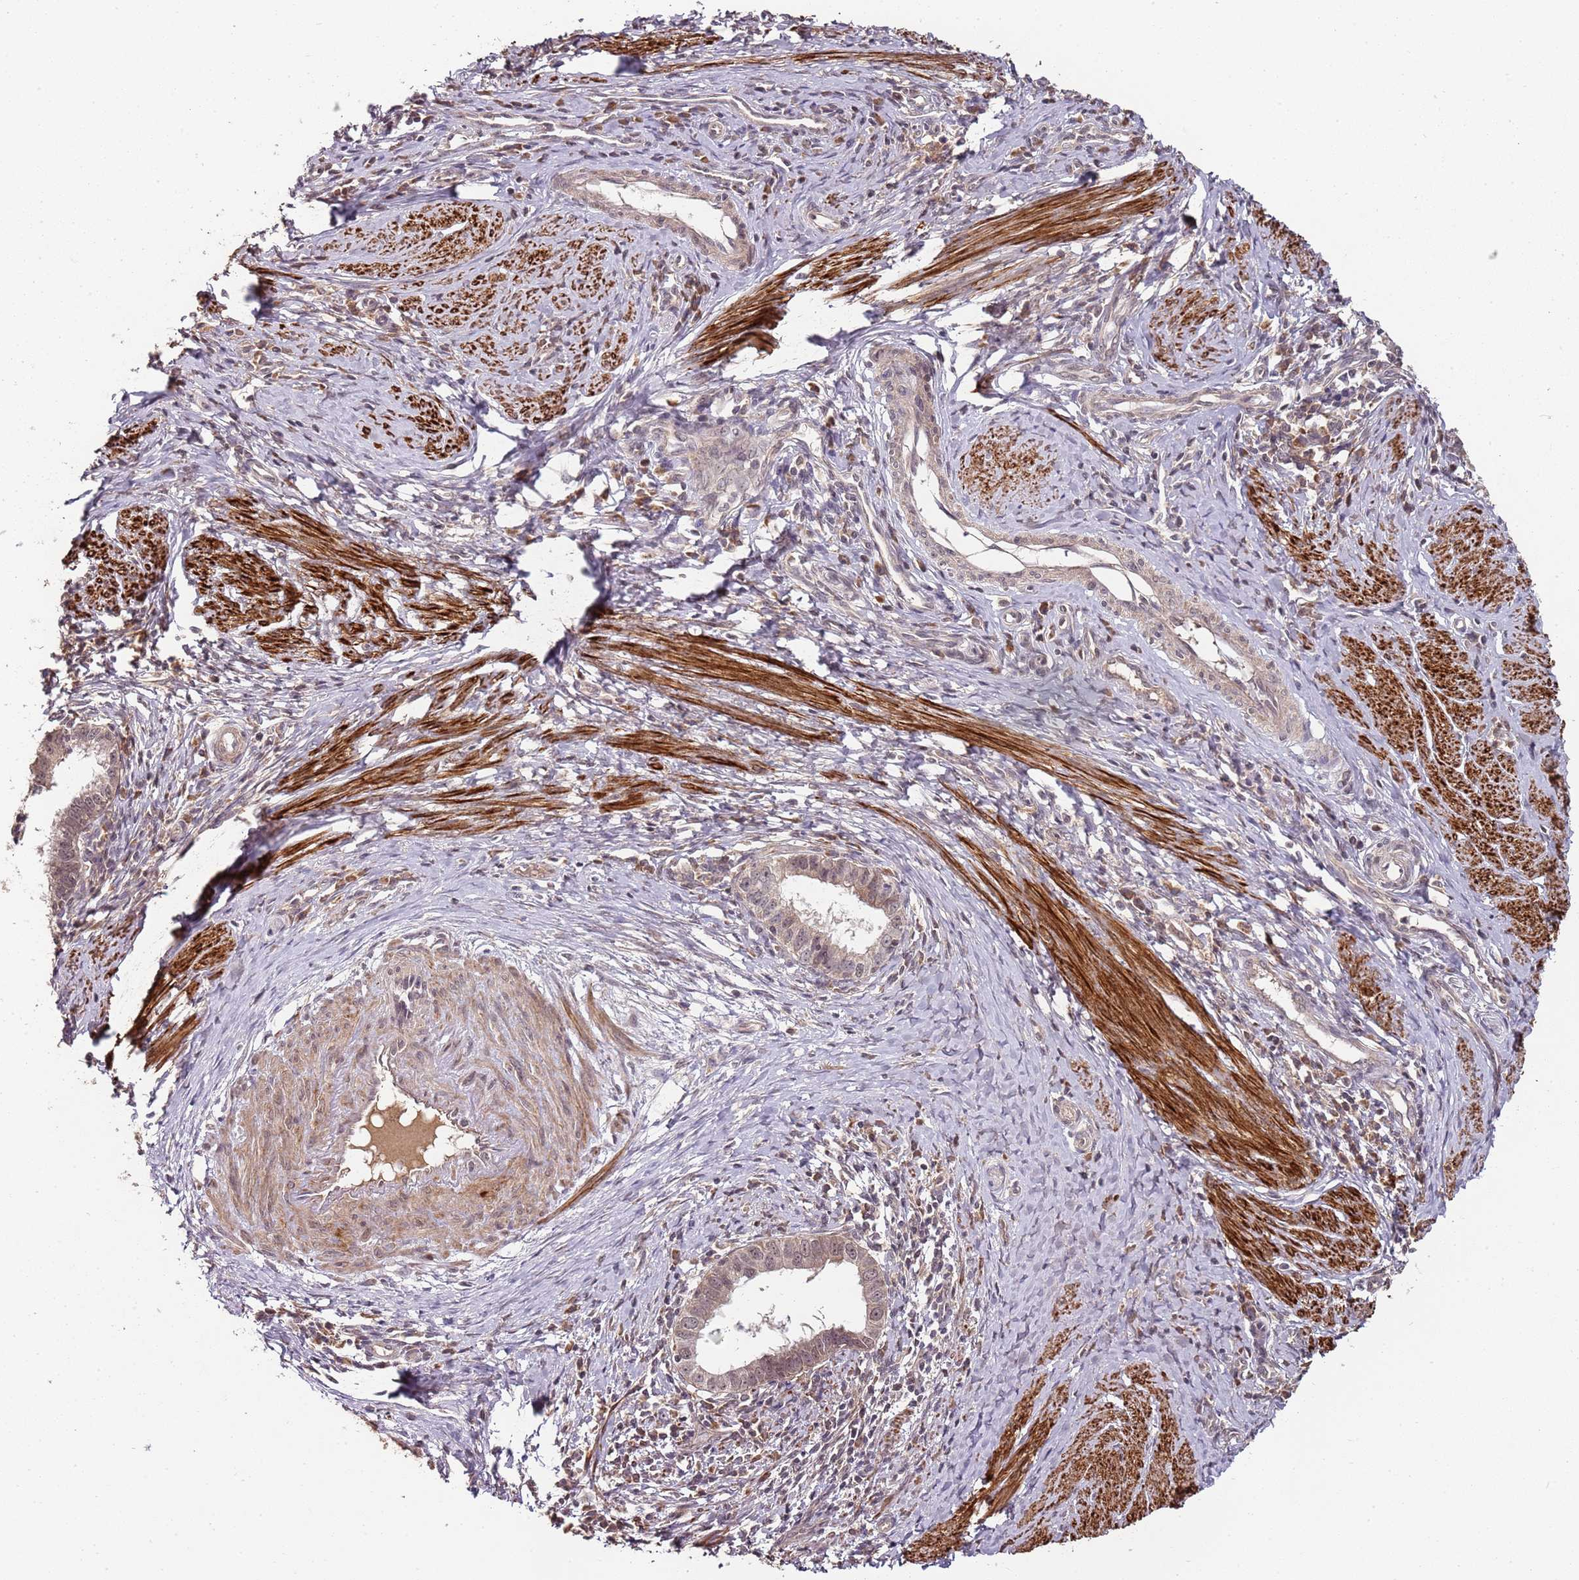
{"staining": {"intensity": "moderate", "quantity": ">75%", "location": "cytoplasmic/membranous,nuclear"}, "tissue": "cervical cancer", "cell_type": "Tumor cells", "image_type": "cancer", "snomed": [{"axis": "morphology", "description": "Adenocarcinoma, NOS"}, {"axis": "topography", "description": "Cervix"}], "caption": "A medium amount of moderate cytoplasmic/membranous and nuclear expression is appreciated in about >75% of tumor cells in adenocarcinoma (cervical) tissue. The staining is performed using DAB brown chromogen to label protein expression. The nuclei are counter-stained blue using hematoxylin.", "gene": "LIN37", "patient": {"sex": "female", "age": 36}}